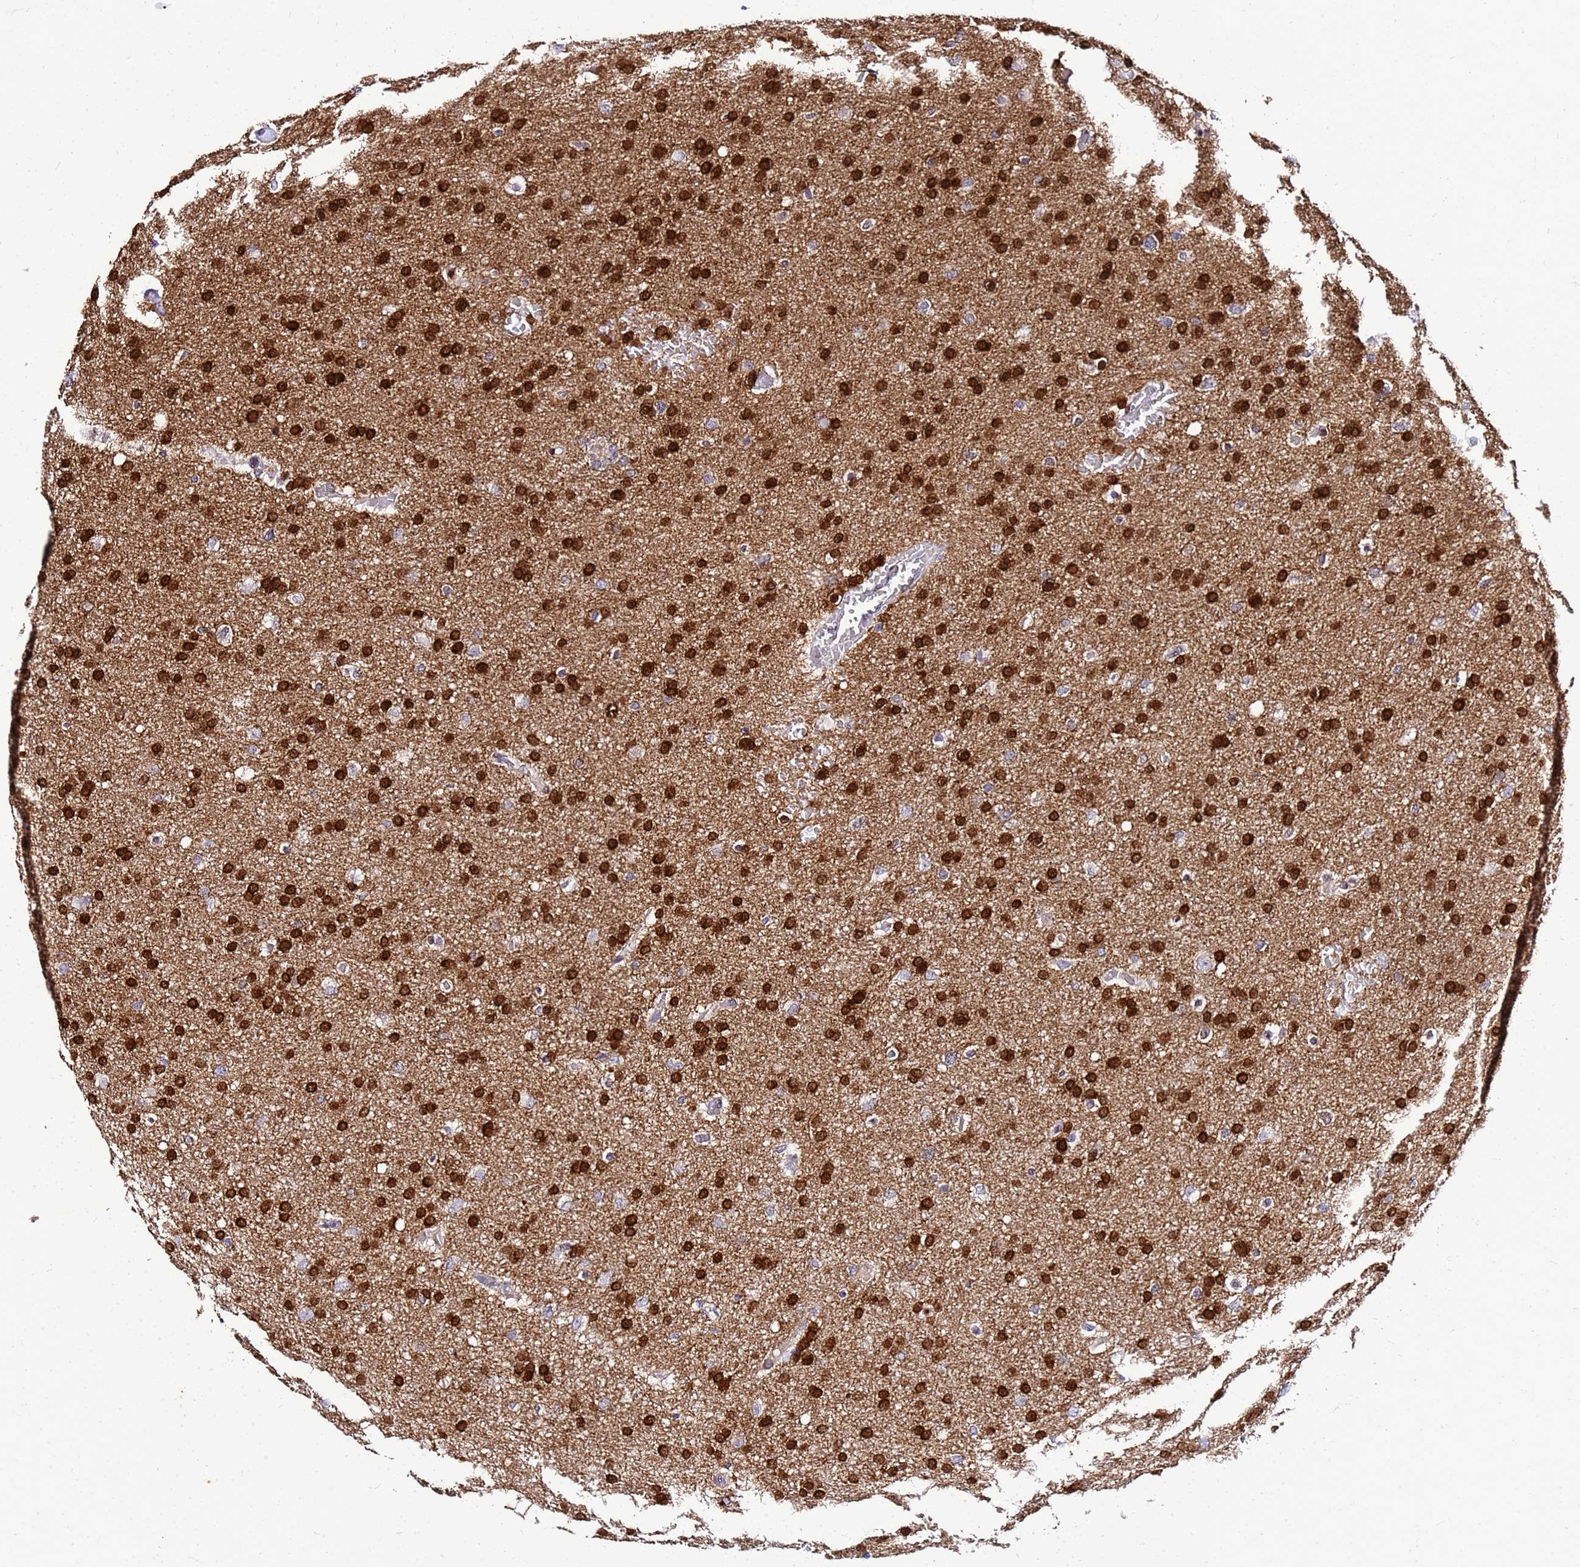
{"staining": {"intensity": "strong", "quantity": ">75%", "location": "cytoplasmic/membranous,nuclear"}, "tissue": "glioma", "cell_type": "Tumor cells", "image_type": "cancer", "snomed": [{"axis": "morphology", "description": "Glioma, malignant, High grade"}, {"axis": "topography", "description": "Cerebral cortex"}], "caption": "Immunohistochemical staining of human glioma demonstrates strong cytoplasmic/membranous and nuclear protein positivity in about >75% of tumor cells.", "gene": "DBNDD2", "patient": {"sex": "female", "age": 36}}